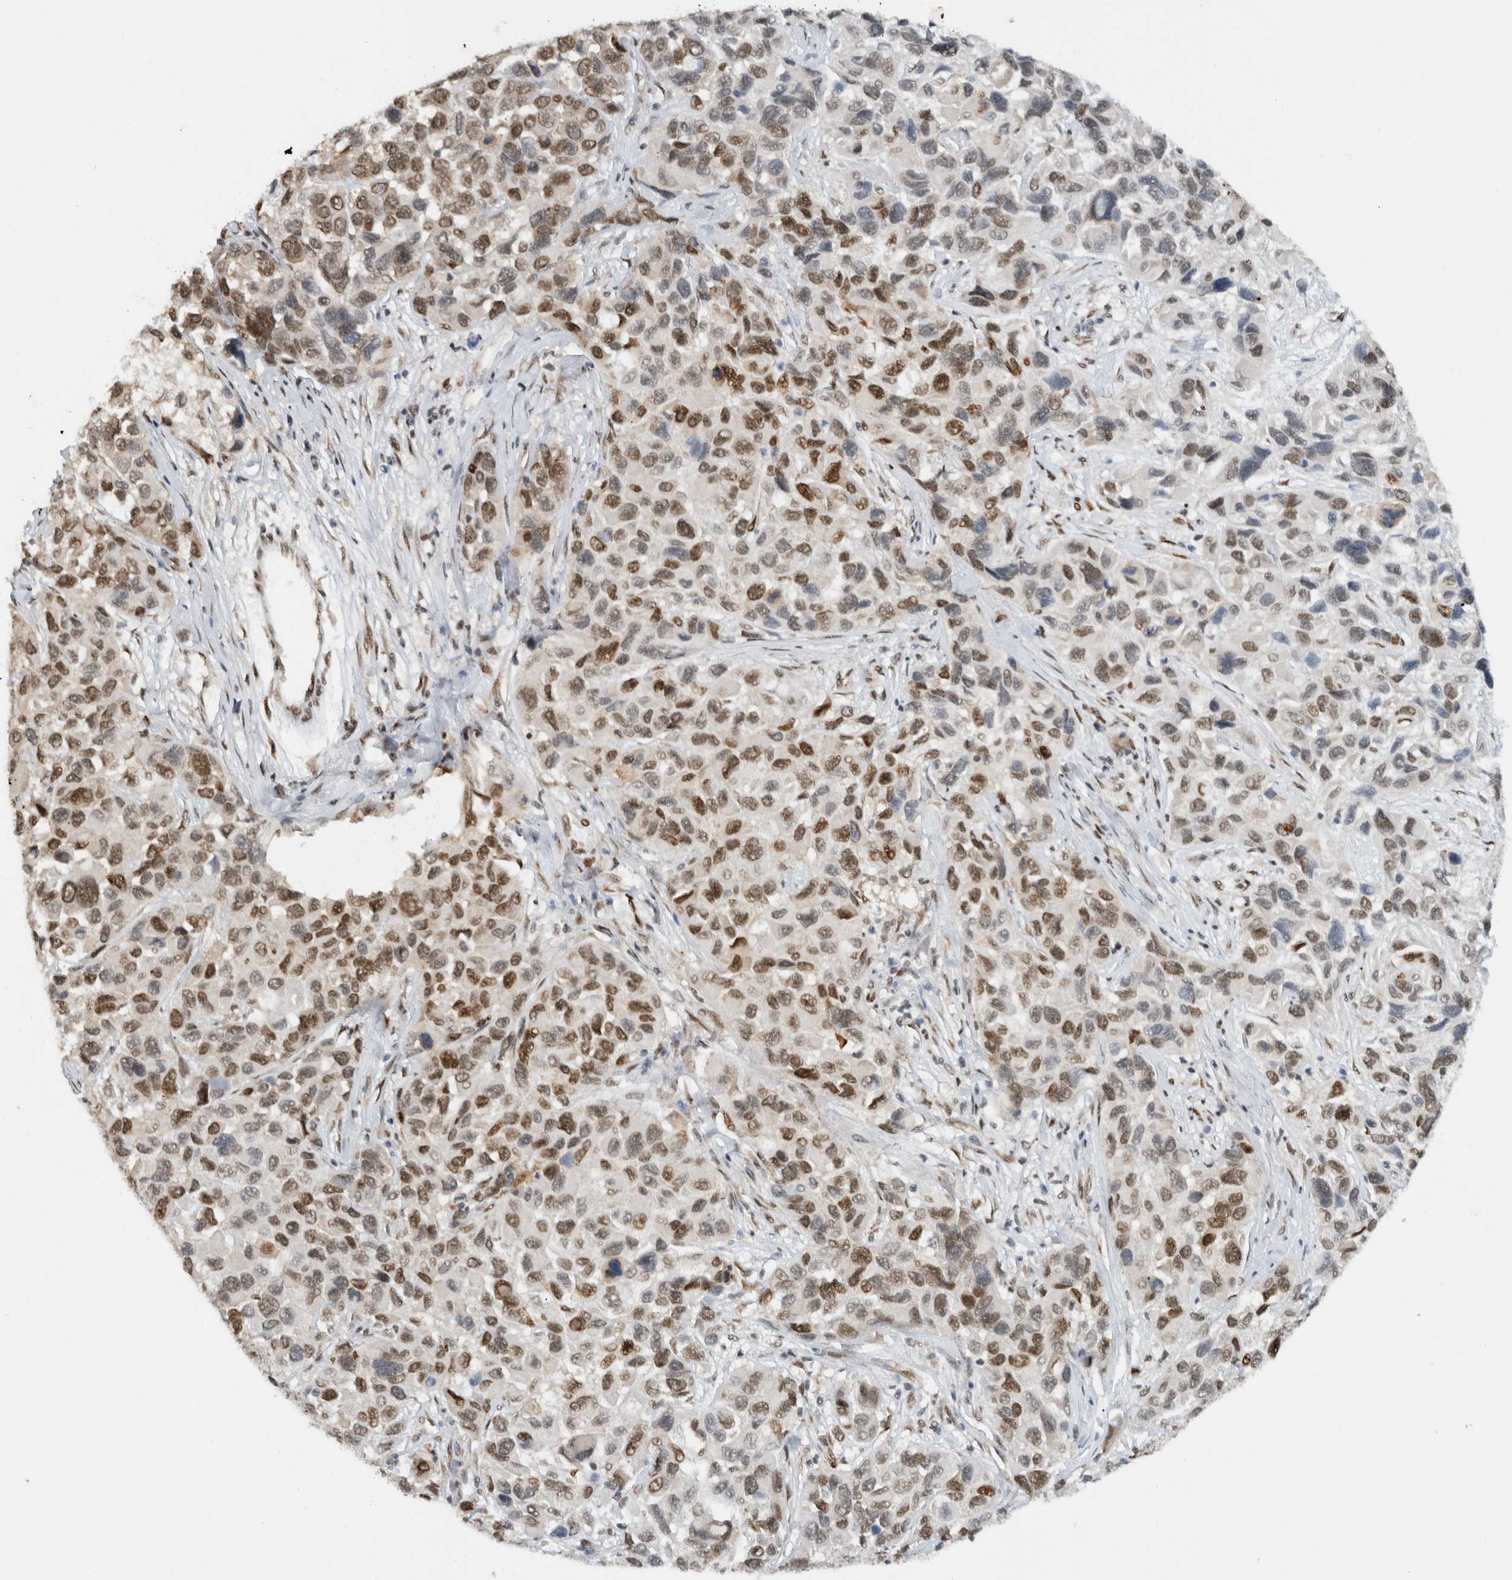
{"staining": {"intensity": "moderate", "quantity": ">75%", "location": "nuclear"}, "tissue": "melanoma", "cell_type": "Tumor cells", "image_type": "cancer", "snomed": [{"axis": "morphology", "description": "Malignant melanoma, NOS"}, {"axis": "topography", "description": "Skin"}], "caption": "This histopathology image exhibits IHC staining of human malignant melanoma, with medium moderate nuclear positivity in about >75% of tumor cells.", "gene": "HNRNPR", "patient": {"sex": "male", "age": 53}}